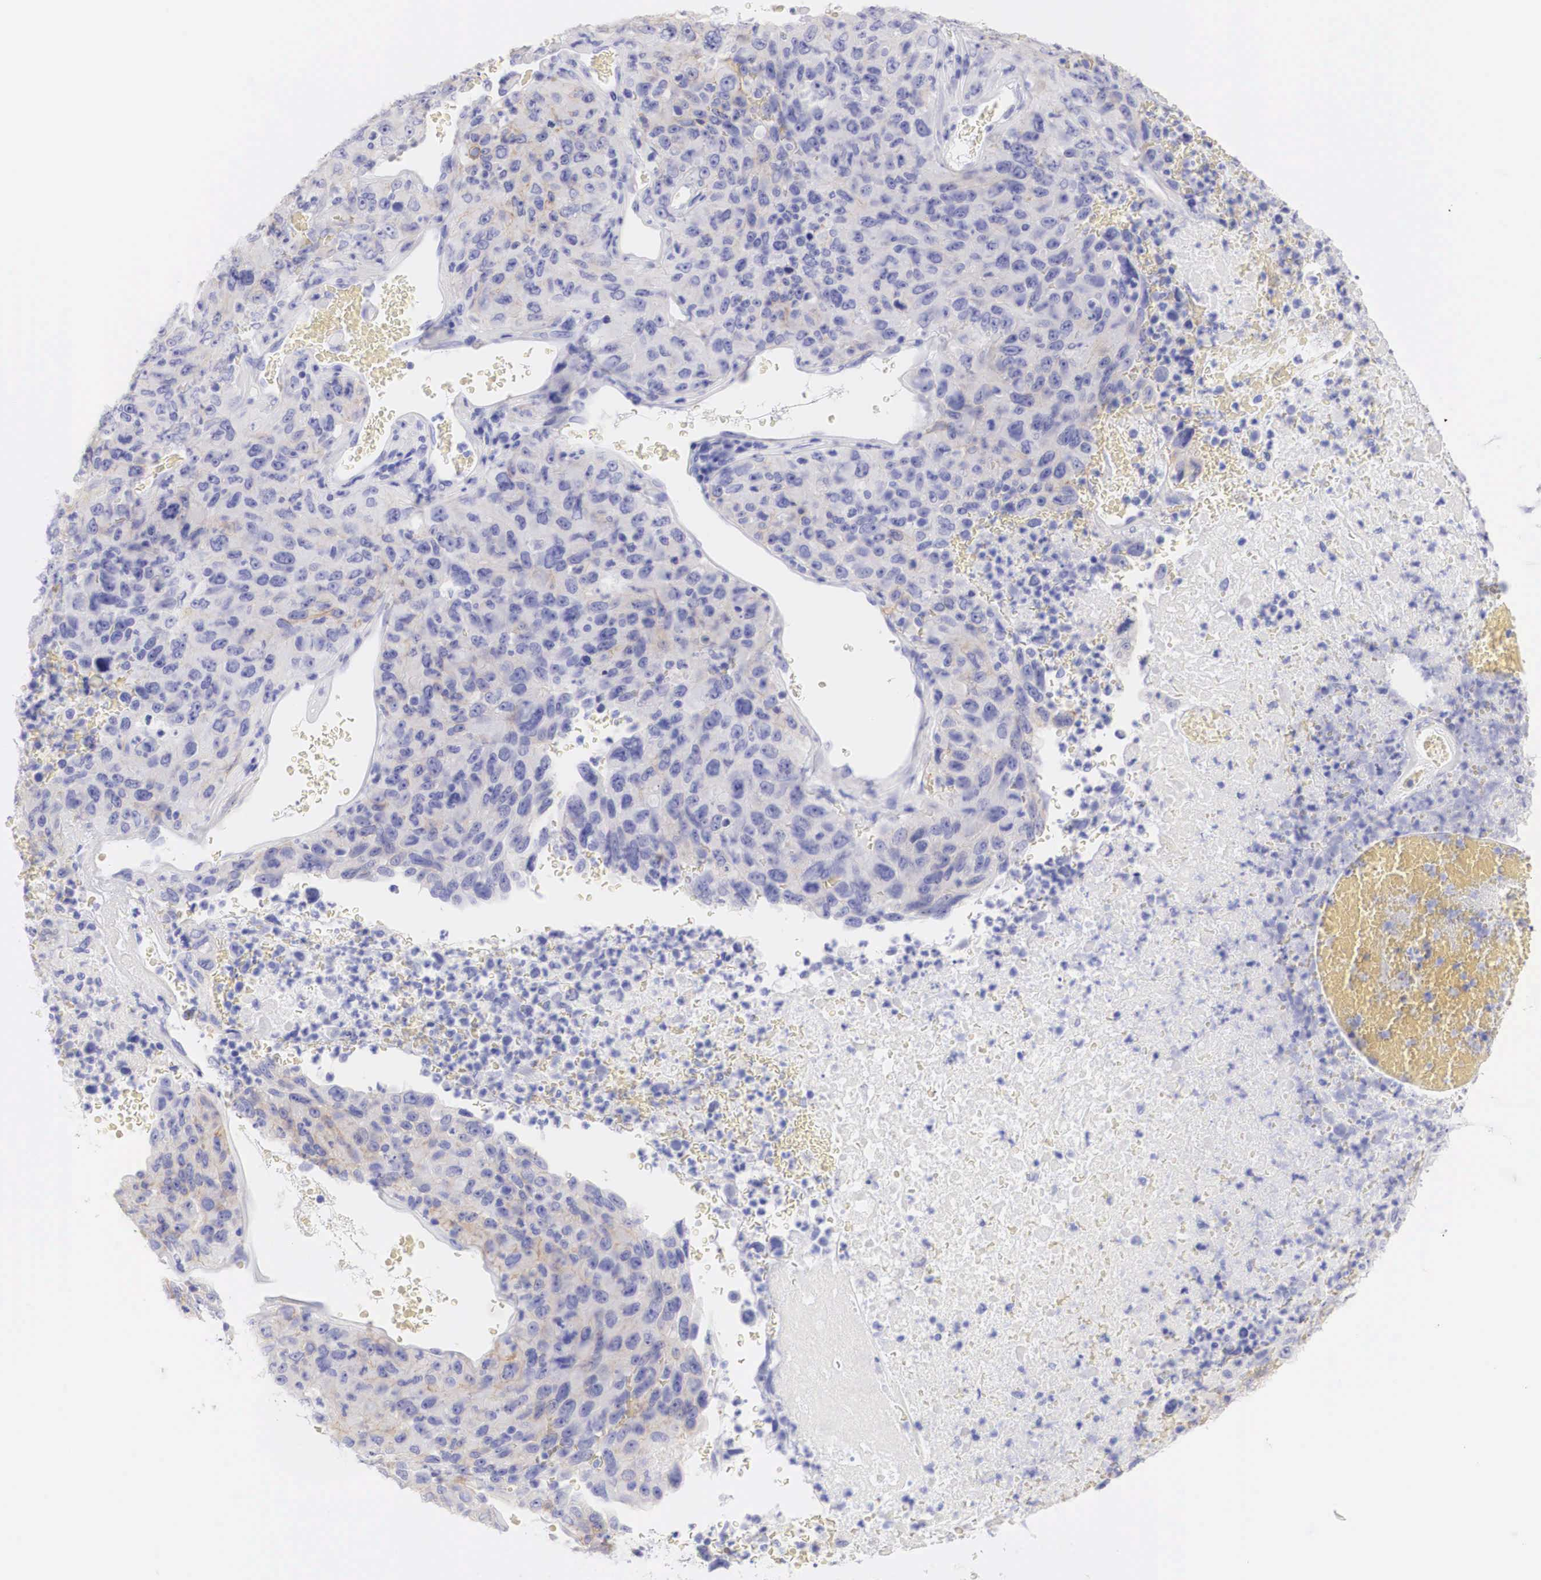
{"staining": {"intensity": "moderate", "quantity": "25%-75%", "location": "cytoplasmic/membranous"}, "tissue": "lung cancer", "cell_type": "Tumor cells", "image_type": "cancer", "snomed": [{"axis": "morphology", "description": "Squamous cell carcinoma, NOS"}, {"axis": "topography", "description": "Lung"}], "caption": "Human squamous cell carcinoma (lung) stained with a brown dye reveals moderate cytoplasmic/membranous positive positivity in about 25%-75% of tumor cells.", "gene": "ERBB2", "patient": {"sex": "male", "age": 64}}